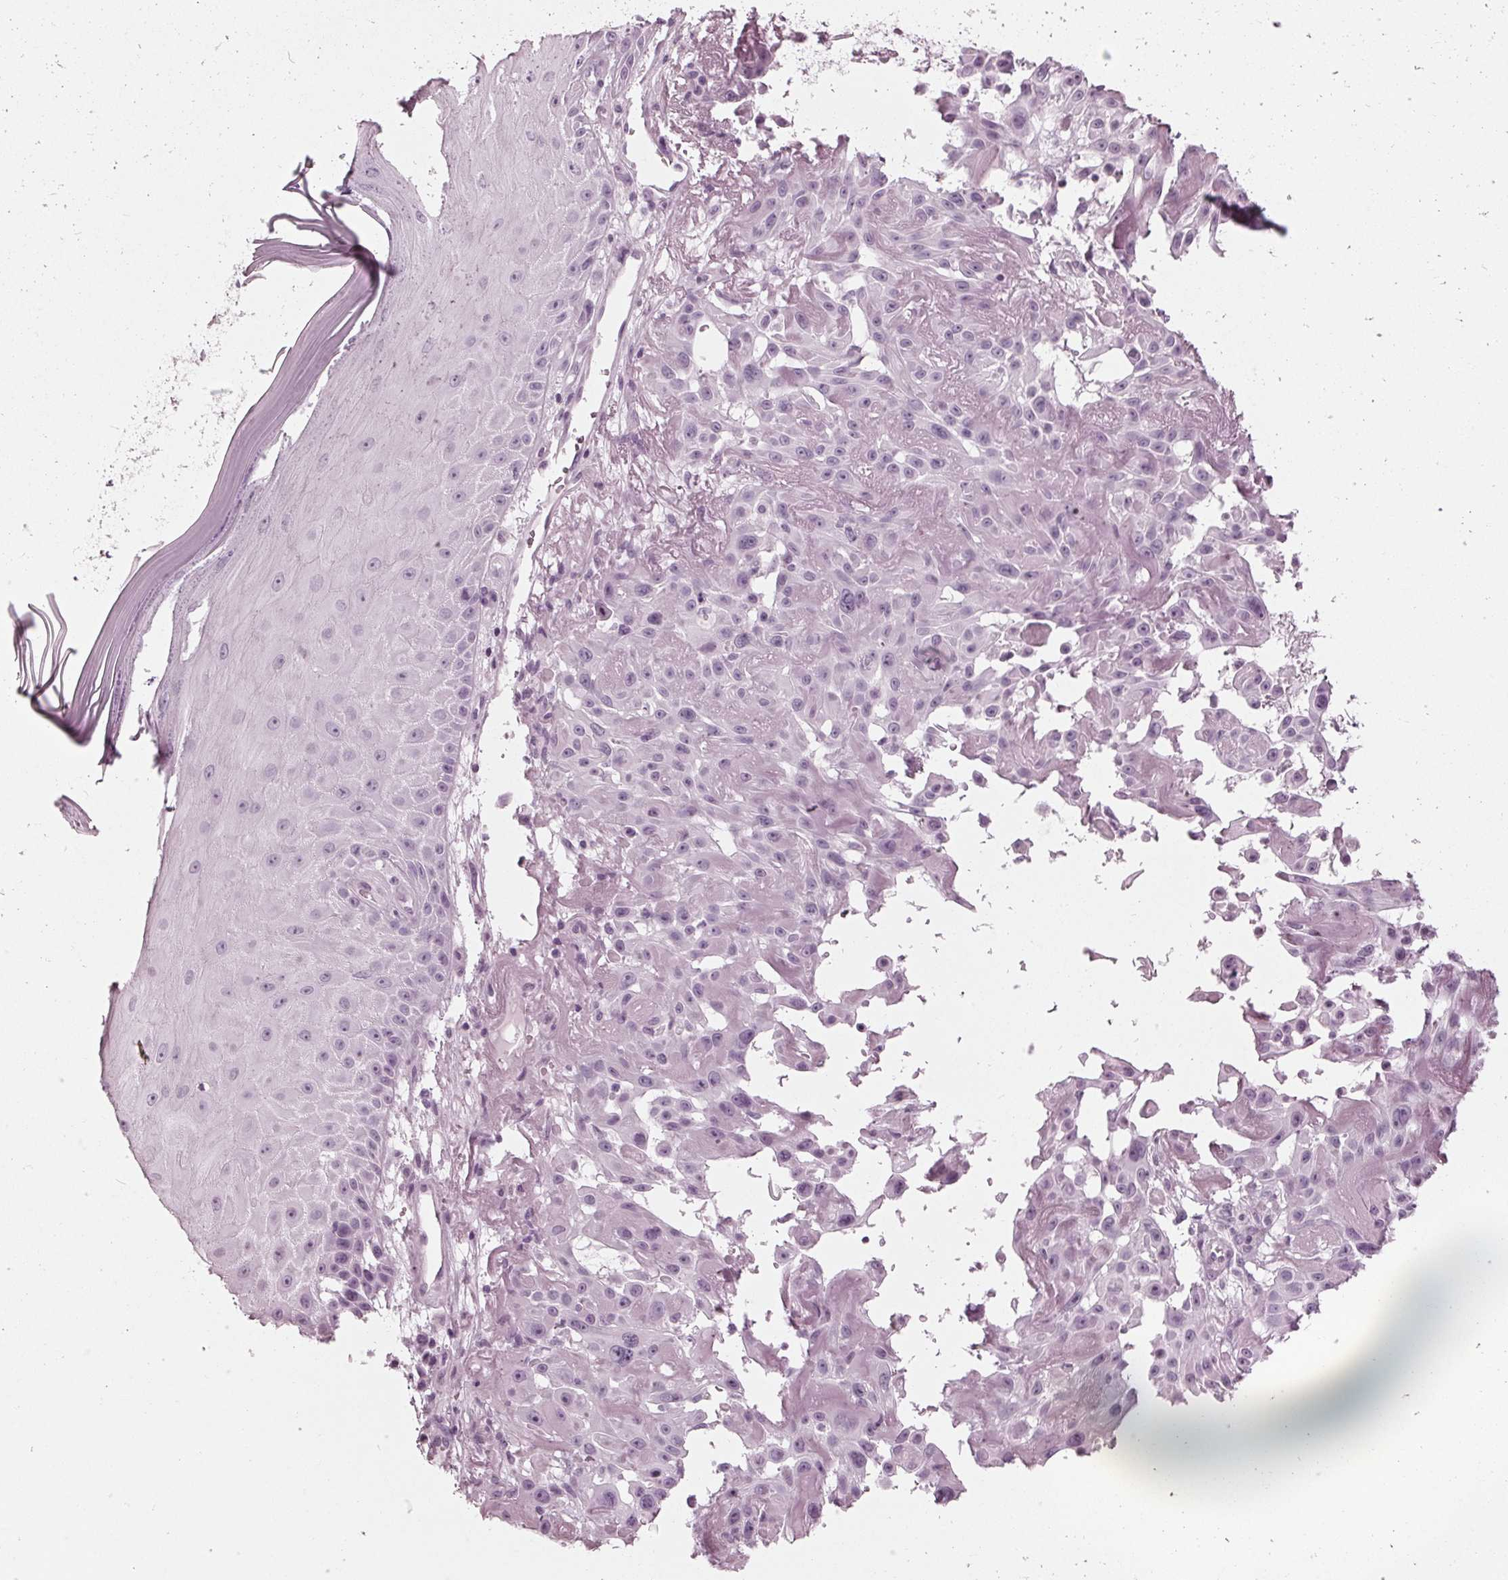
{"staining": {"intensity": "negative", "quantity": "none", "location": "none"}, "tissue": "skin cancer", "cell_type": "Tumor cells", "image_type": "cancer", "snomed": [{"axis": "morphology", "description": "Squamous cell carcinoma, NOS"}, {"axis": "topography", "description": "Skin"}], "caption": "Skin cancer was stained to show a protein in brown. There is no significant expression in tumor cells.", "gene": "KRT28", "patient": {"sex": "male", "age": 91}}